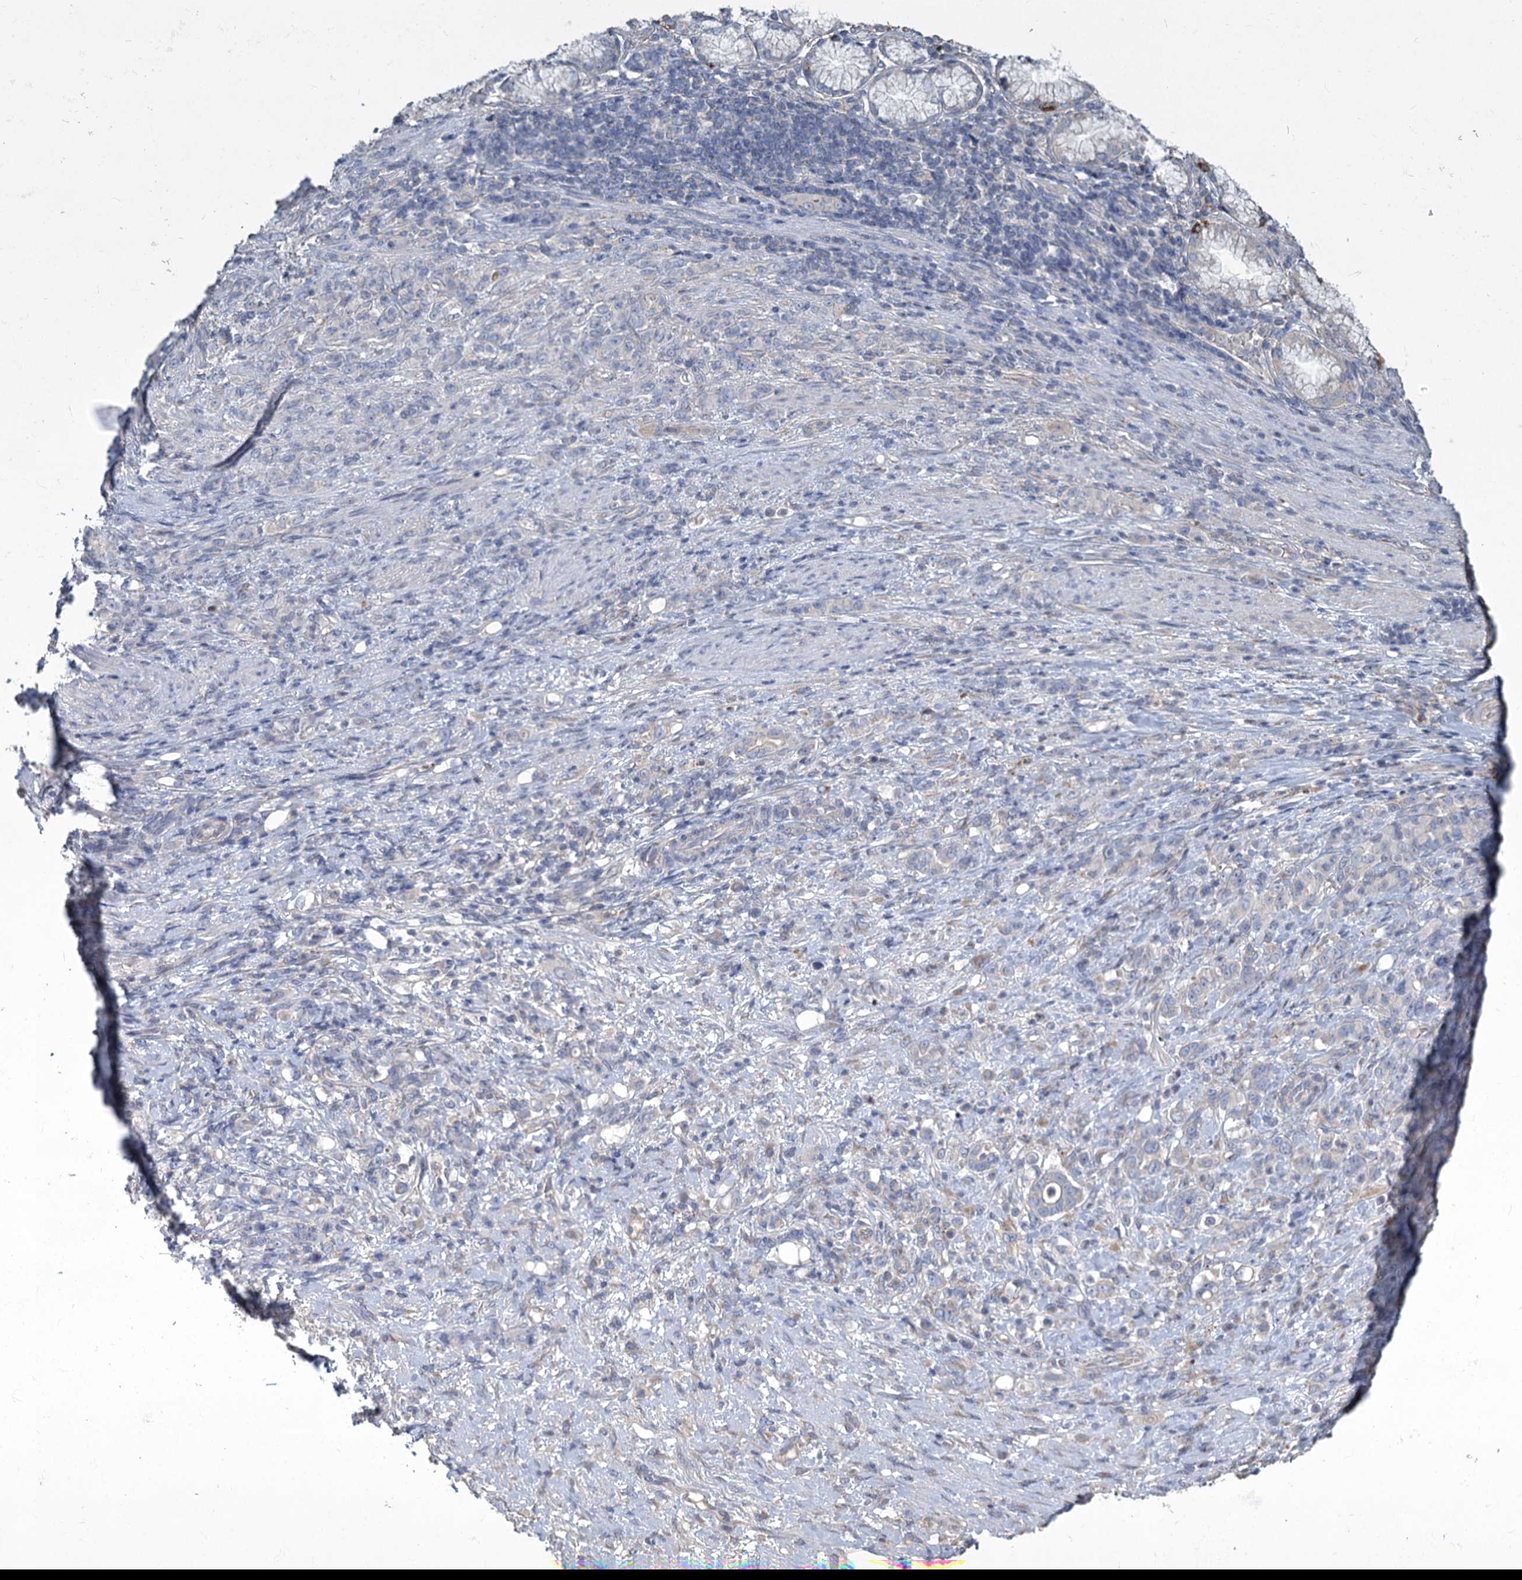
{"staining": {"intensity": "weak", "quantity": "<25%", "location": "cytoplasmic/membranous"}, "tissue": "stomach cancer", "cell_type": "Tumor cells", "image_type": "cancer", "snomed": [{"axis": "morphology", "description": "Adenocarcinoma, NOS"}, {"axis": "topography", "description": "Stomach"}], "caption": "Immunohistochemistry (IHC) of human stomach adenocarcinoma exhibits no staining in tumor cells.", "gene": "HES2", "patient": {"sex": "female", "age": 79}}